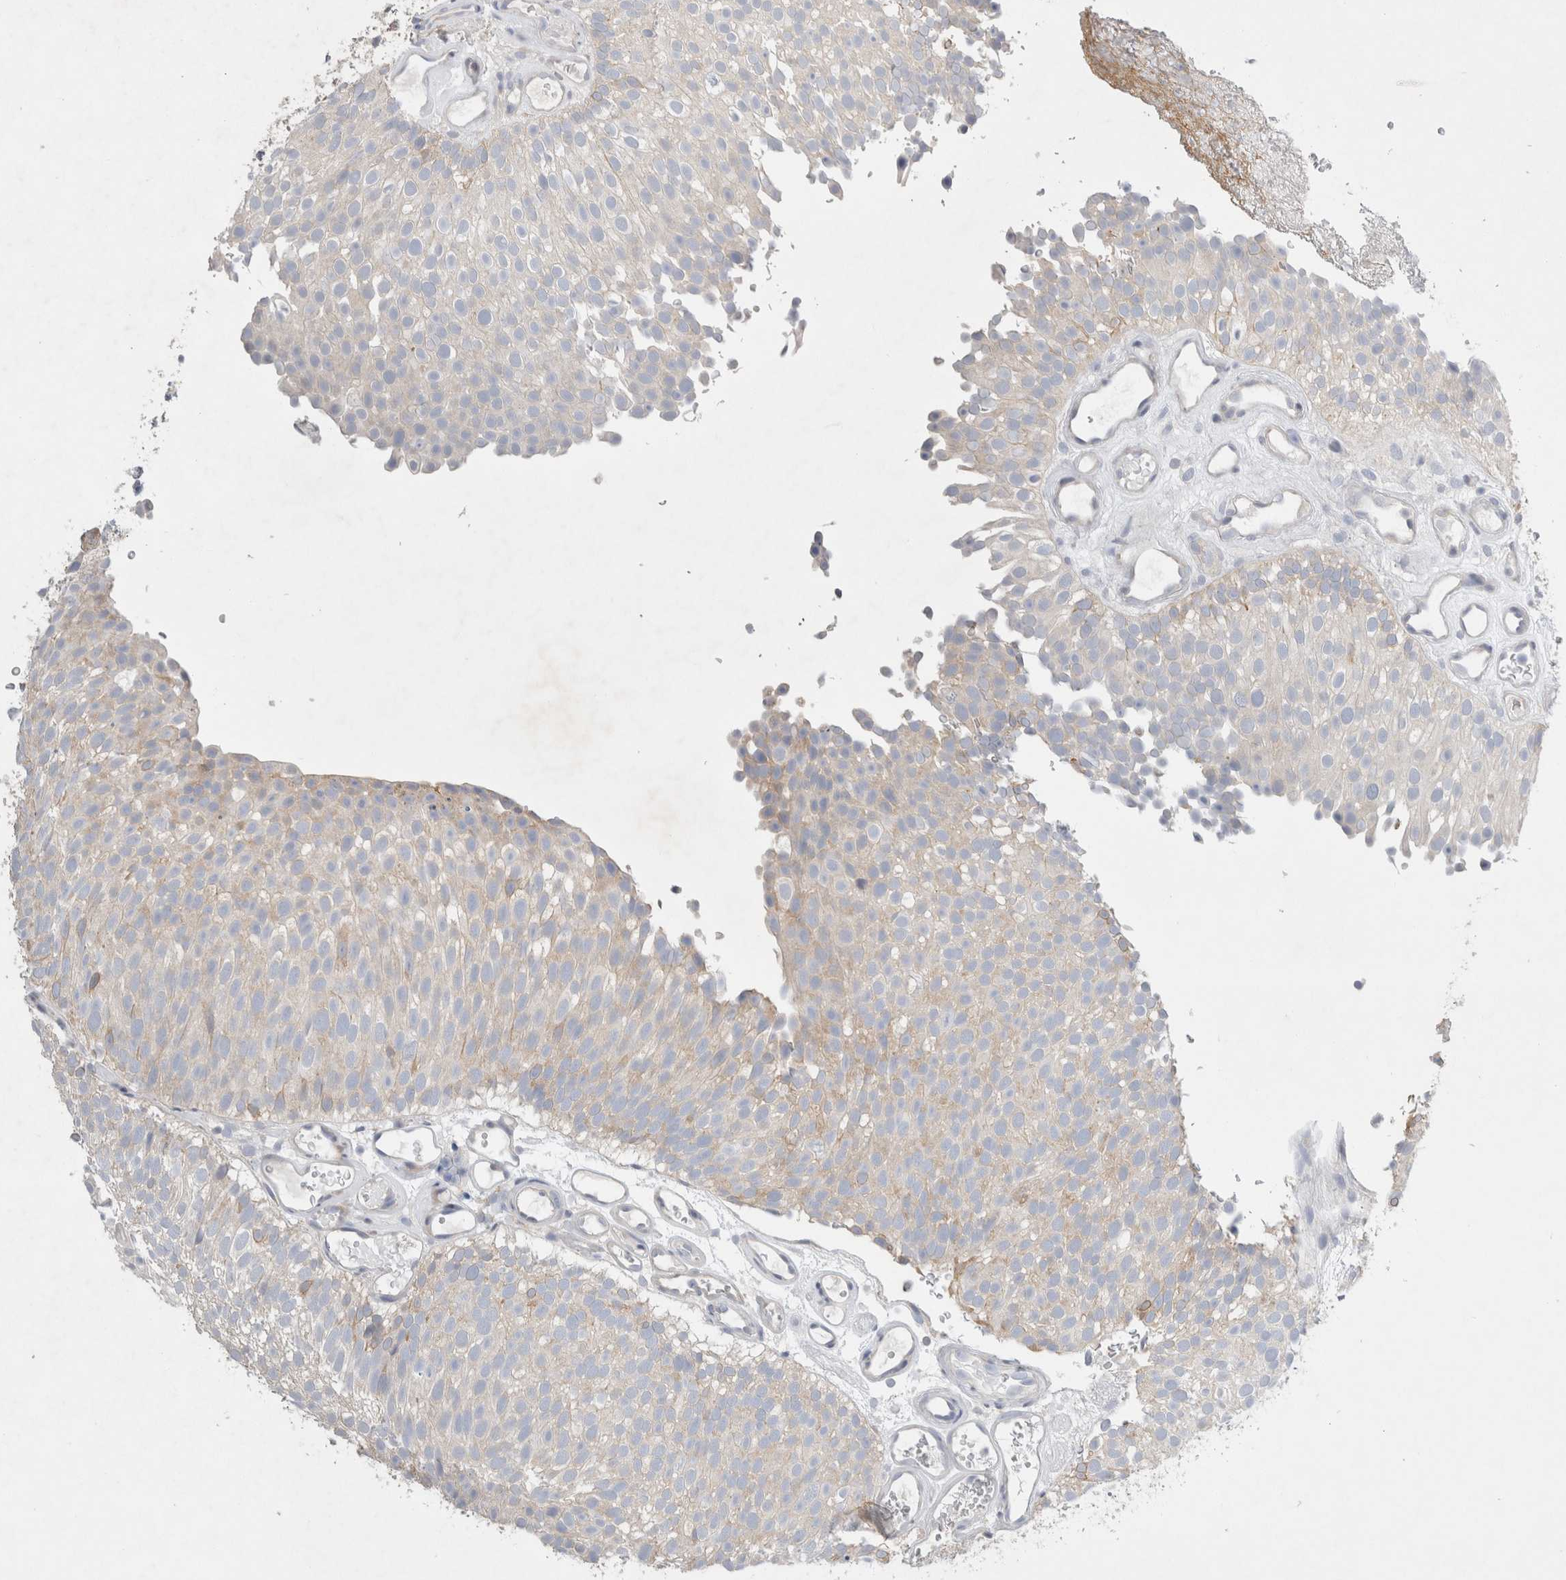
{"staining": {"intensity": "negative", "quantity": "none", "location": "none"}, "tissue": "urothelial cancer", "cell_type": "Tumor cells", "image_type": "cancer", "snomed": [{"axis": "morphology", "description": "Urothelial carcinoma, Low grade"}, {"axis": "topography", "description": "Urinary bladder"}], "caption": "IHC of urothelial carcinoma (low-grade) reveals no positivity in tumor cells. Brightfield microscopy of immunohistochemistry (IHC) stained with DAB (brown) and hematoxylin (blue), captured at high magnification.", "gene": "ZNF23", "patient": {"sex": "male", "age": 78}}